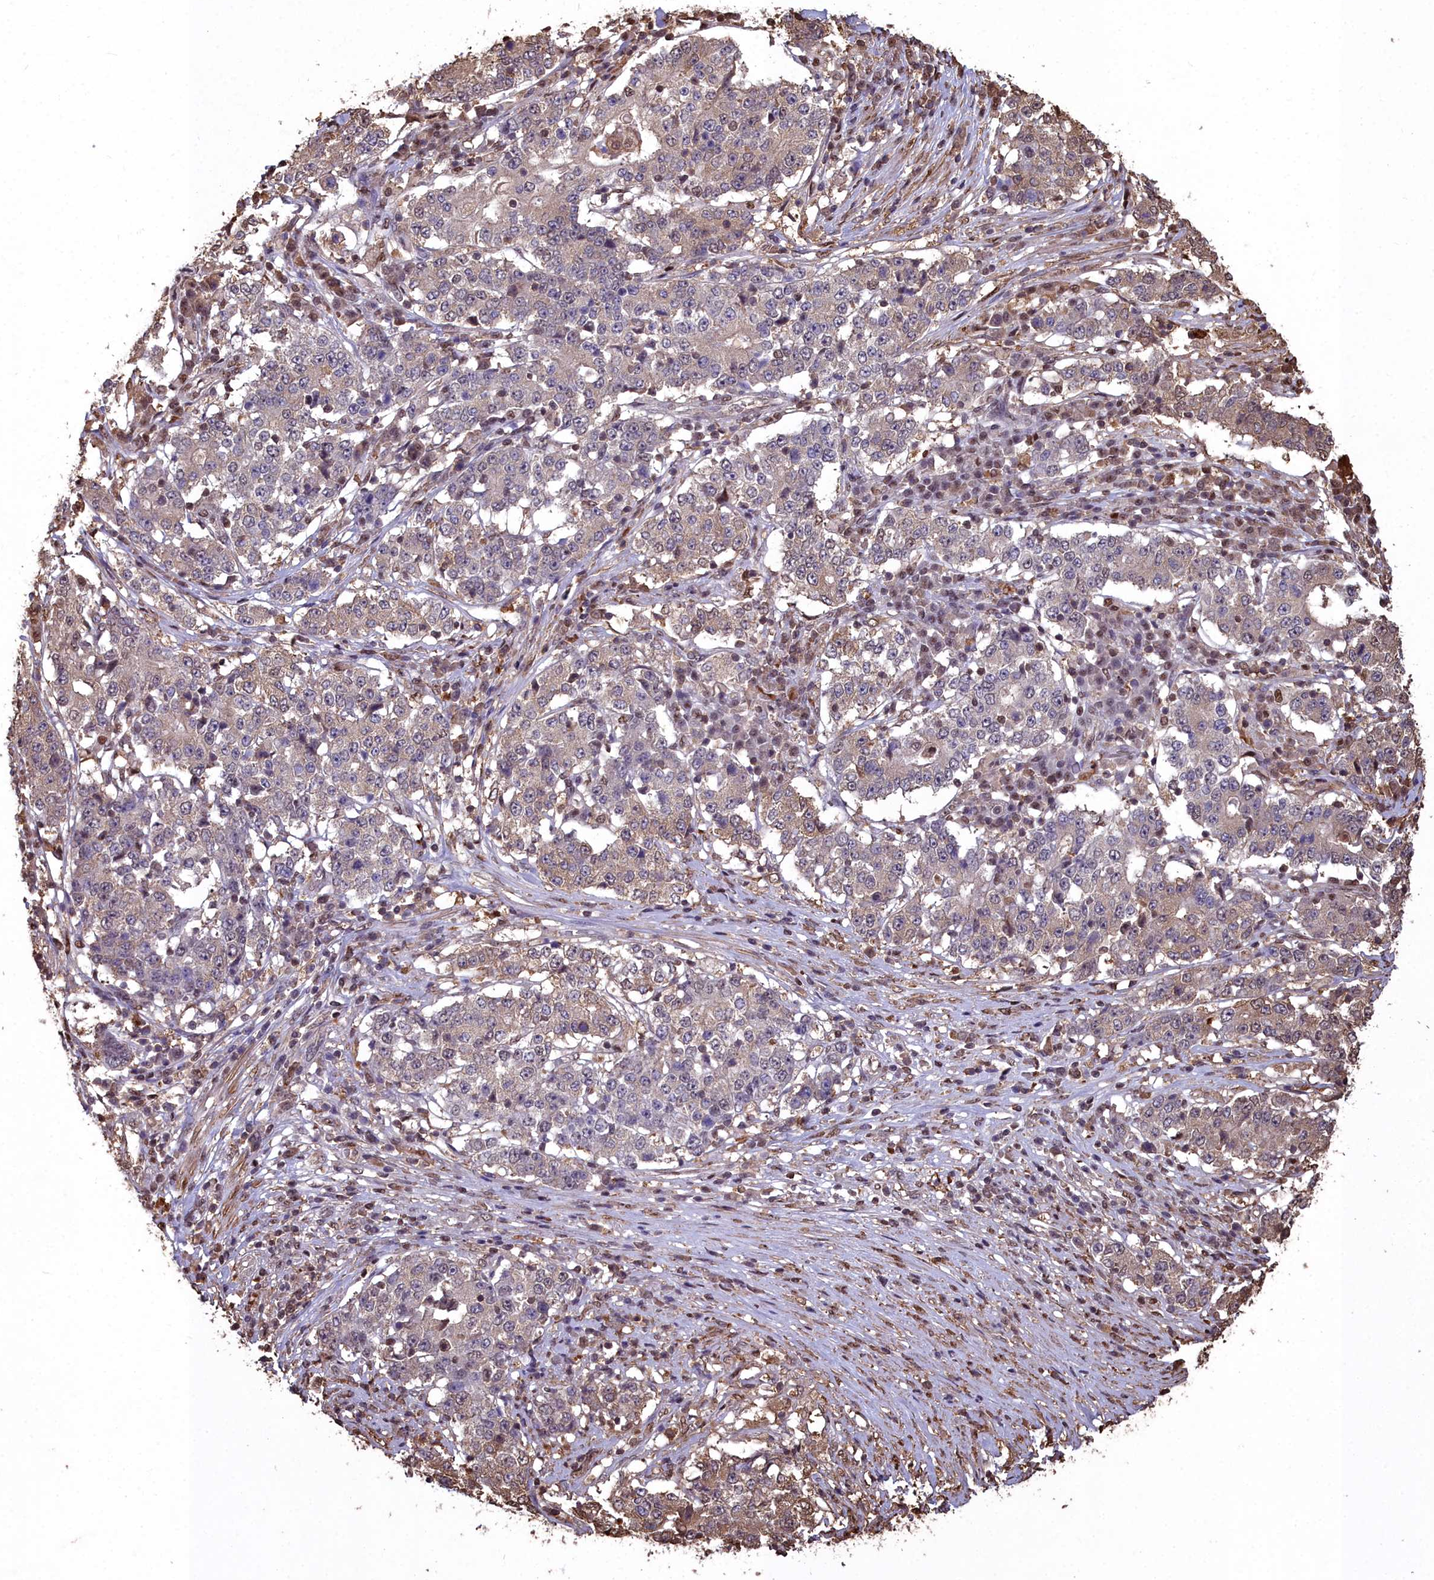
{"staining": {"intensity": "weak", "quantity": "25%-75%", "location": "cytoplasmic/membranous"}, "tissue": "stomach cancer", "cell_type": "Tumor cells", "image_type": "cancer", "snomed": [{"axis": "morphology", "description": "Adenocarcinoma, NOS"}, {"axis": "topography", "description": "Stomach"}], "caption": "Protein staining of stomach cancer tissue demonstrates weak cytoplasmic/membranous positivity in about 25%-75% of tumor cells. The staining was performed using DAB to visualize the protein expression in brown, while the nuclei were stained in blue with hematoxylin (Magnification: 20x).", "gene": "GAPDH", "patient": {"sex": "male", "age": 59}}